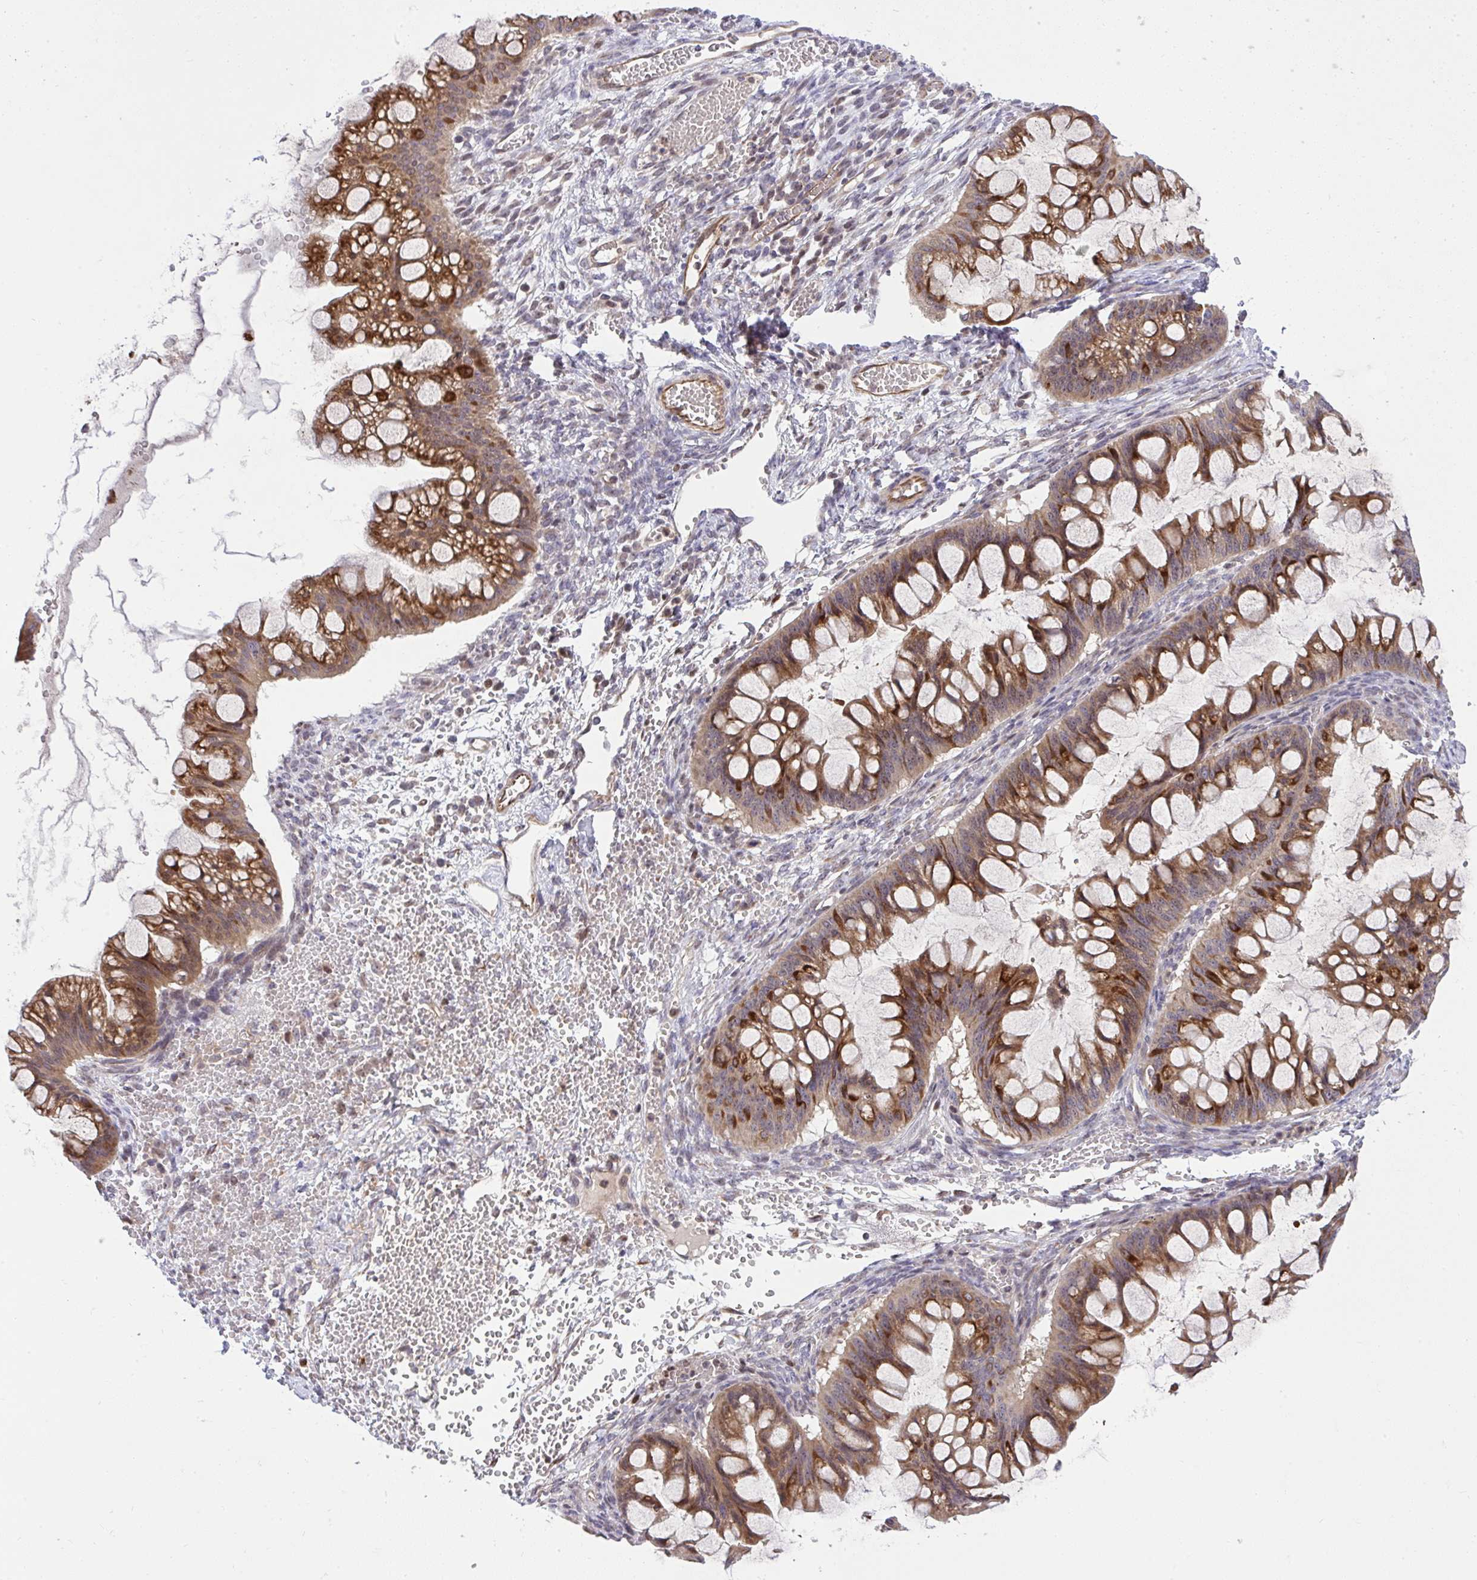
{"staining": {"intensity": "moderate", "quantity": ">75%", "location": "cytoplasmic/membranous"}, "tissue": "ovarian cancer", "cell_type": "Tumor cells", "image_type": "cancer", "snomed": [{"axis": "morphology", "description": "Cystadenocarcinoma, mucinous, NOS"}, {"axis": "topography", "description": "Ovary"}], "caption": "There is medium levels of moderate cytoplasmic/membranous expression in tumor cells of ovarian cancer (mucinous cystadenocarcinoma), as demonstrated by immunohistochemical staining (brown color).", "gene": "CHIA", "patient": {"sex": "female", "age": 73}}